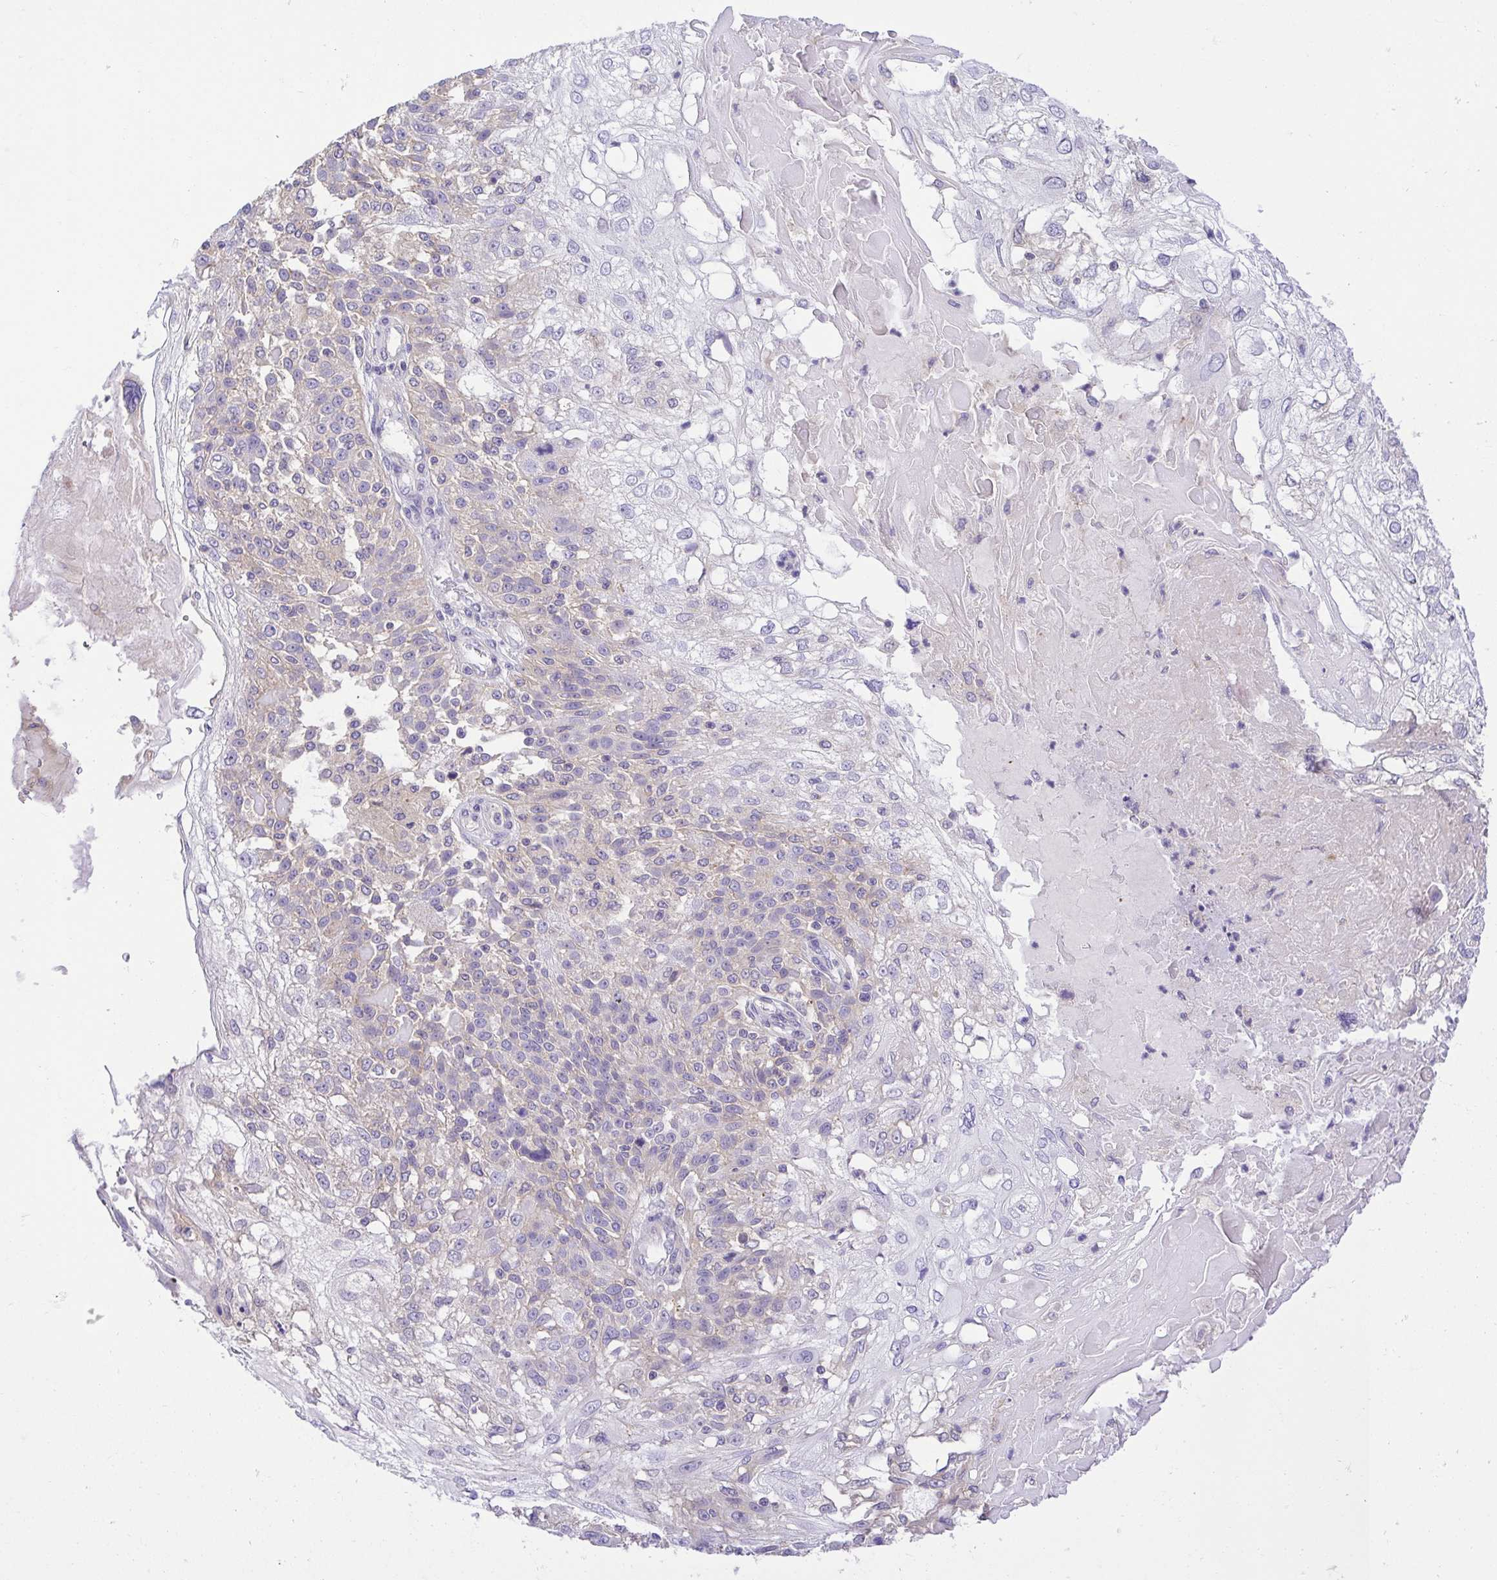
{"staining": {"intensity": "weak", "quantity": "<25%", "location": "cytoplasmic/membranous"}, "tissue": "skin cancer", "cell_type": "Tumor cells", "image_type": "cancer", "snomed": [{"axis": "morphology", "description": "Normal tissue, NOS"}, {"axis": "morphology", "description": "Squamous cell carcinoma, NOS"}, {"axis": "topography", "description": "Skin"}], "caption": "There is no significant expression in tumor cells of skin cancer (squamous cell carcinoma).", "gene": "PRR14L", "patient": {"sex": "female", "age": 83}}